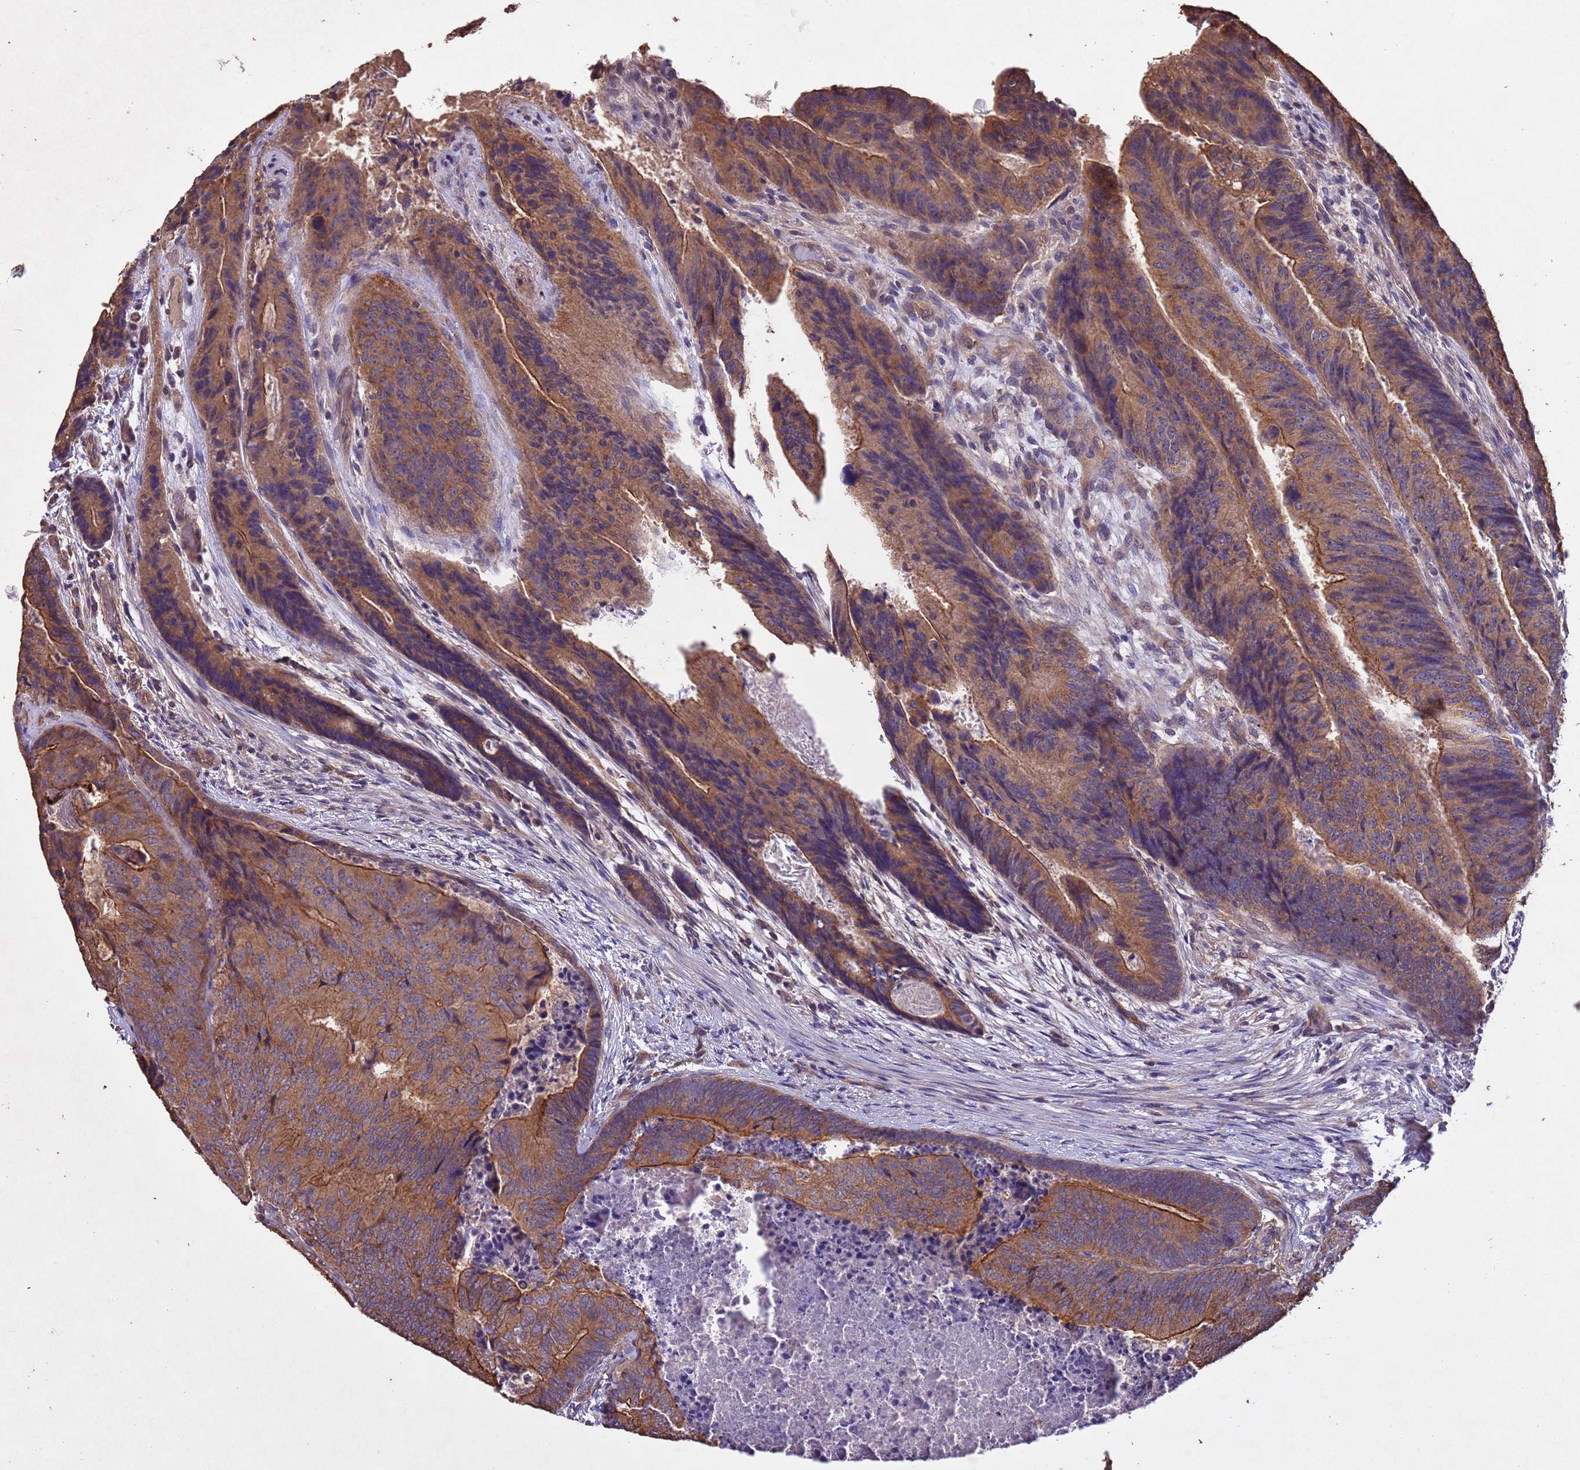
{"staining": {"intensity": "moderate", "quantity": ">75%", "location": "cytoplasmic/membranous"}, "tissue": "colorectal cancer", "cell_type": "Tumor cells", "image_type": "cancer", "snomed": [{"axis": "morphology", "description": "Adenocarcinoma, NOS"}, {"axis": "topography", "description": "Colon"}], "caption": "Human colorectal adenocarcinoma stained for a protein (brown) demonstrates moderate cytoplasmic/membranous positive staining in about >75% of tumor cells.", "gene": "MTX3", "patient": {"sex": "female", "age": 67}}